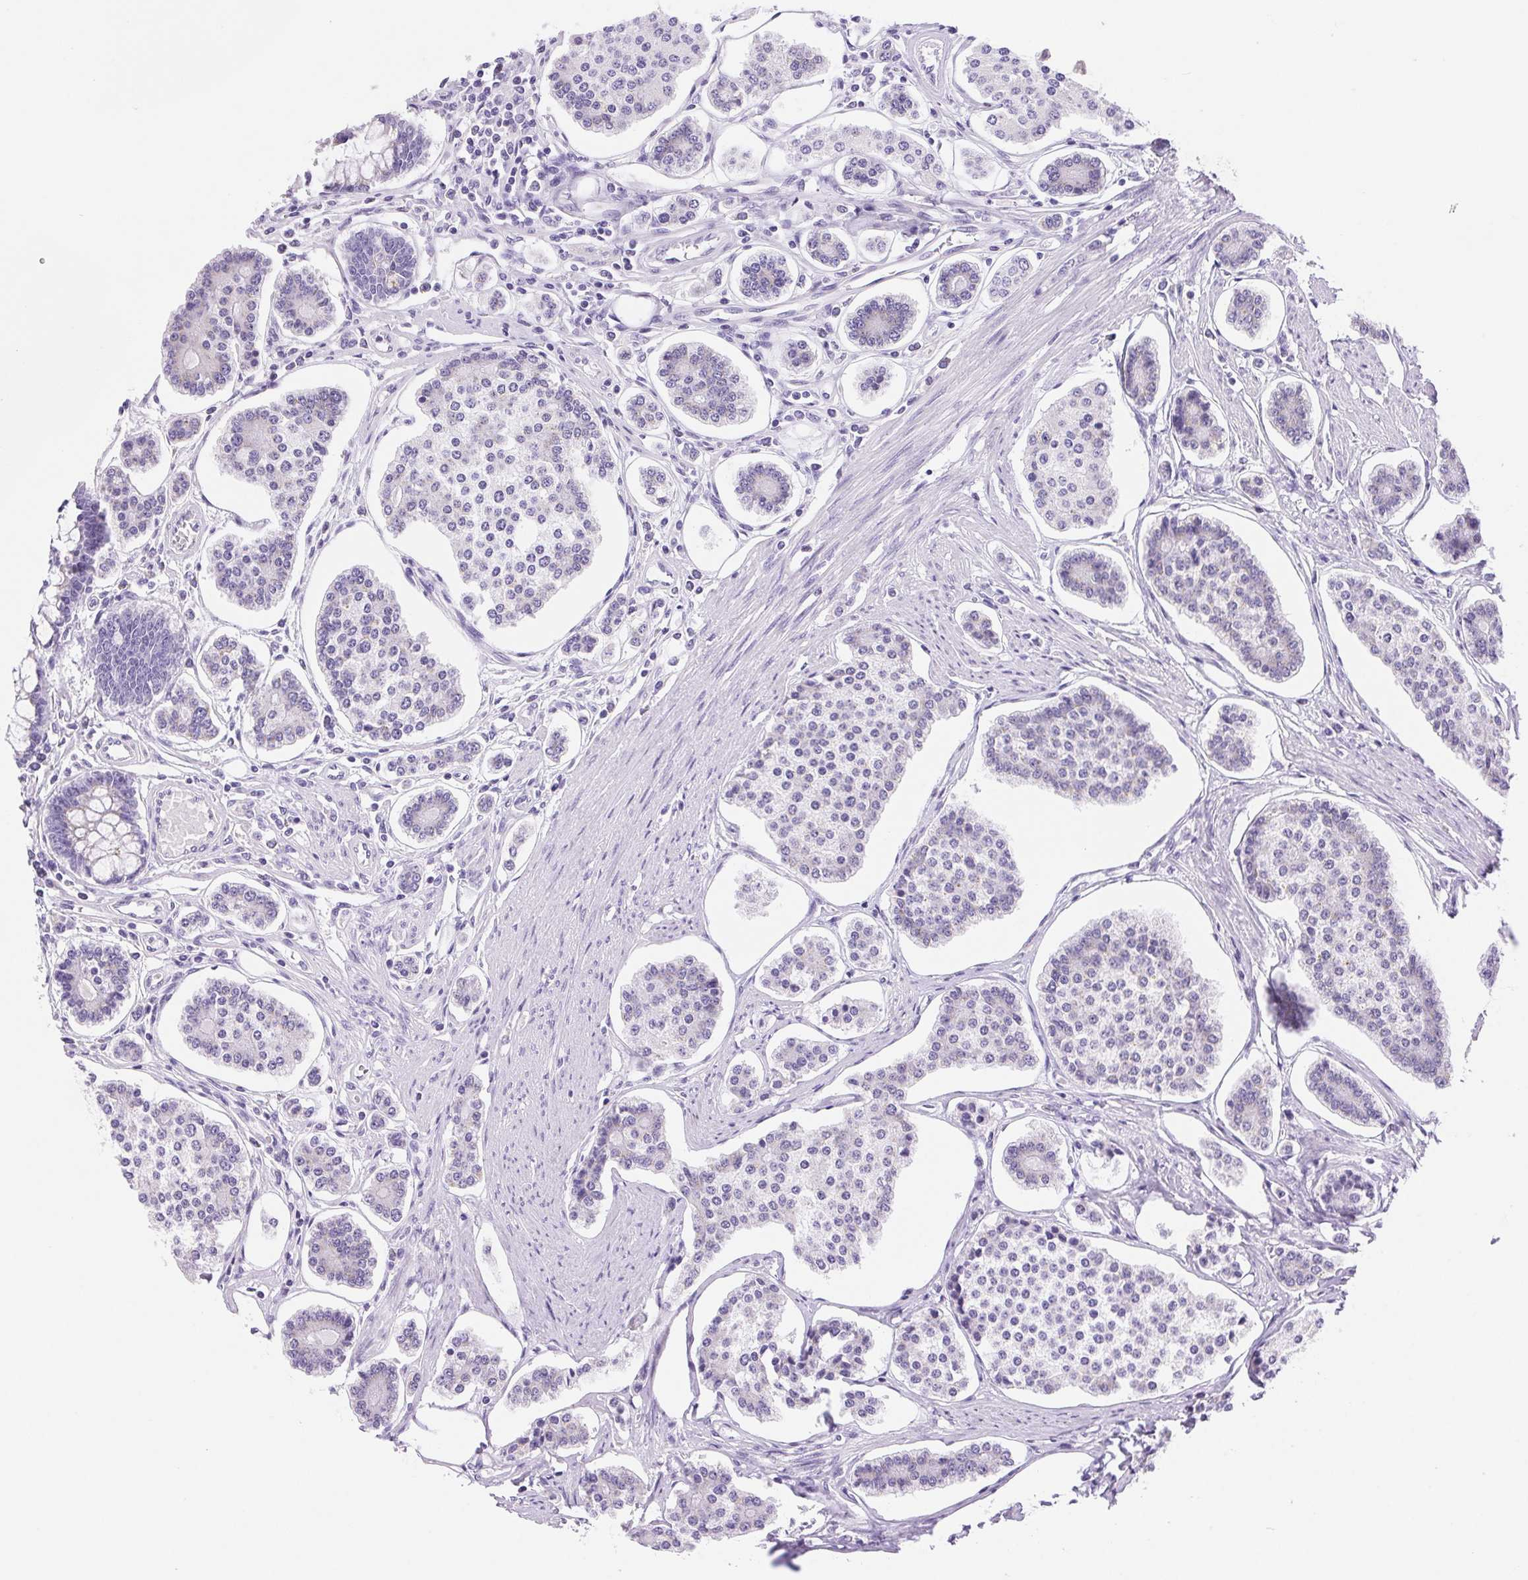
{"staining": {"intensity": "negative", "quantity": "none", "location": "none"}, "tissue": "carcinoid", "cell_type": "Tumor cells", "image_type": "cancer", "snomed": [{"axis": "morphology", "description": "Carcinoid, malignant, NOS"}, {"axis": "topography", "description": "Small intestine"}], "caption": "This is a photomicrograph of immunohistochemistry staining of malignant carcinoid, which shows no positivity in tumor cells. (DAB (3,3'-diaminobenzidine) immunohistochemistry (IHC) visualized using brightfield microscopy, high magnification).", "gene": "SERPINB3", "patient": {"sex": "female", "age": 65}}